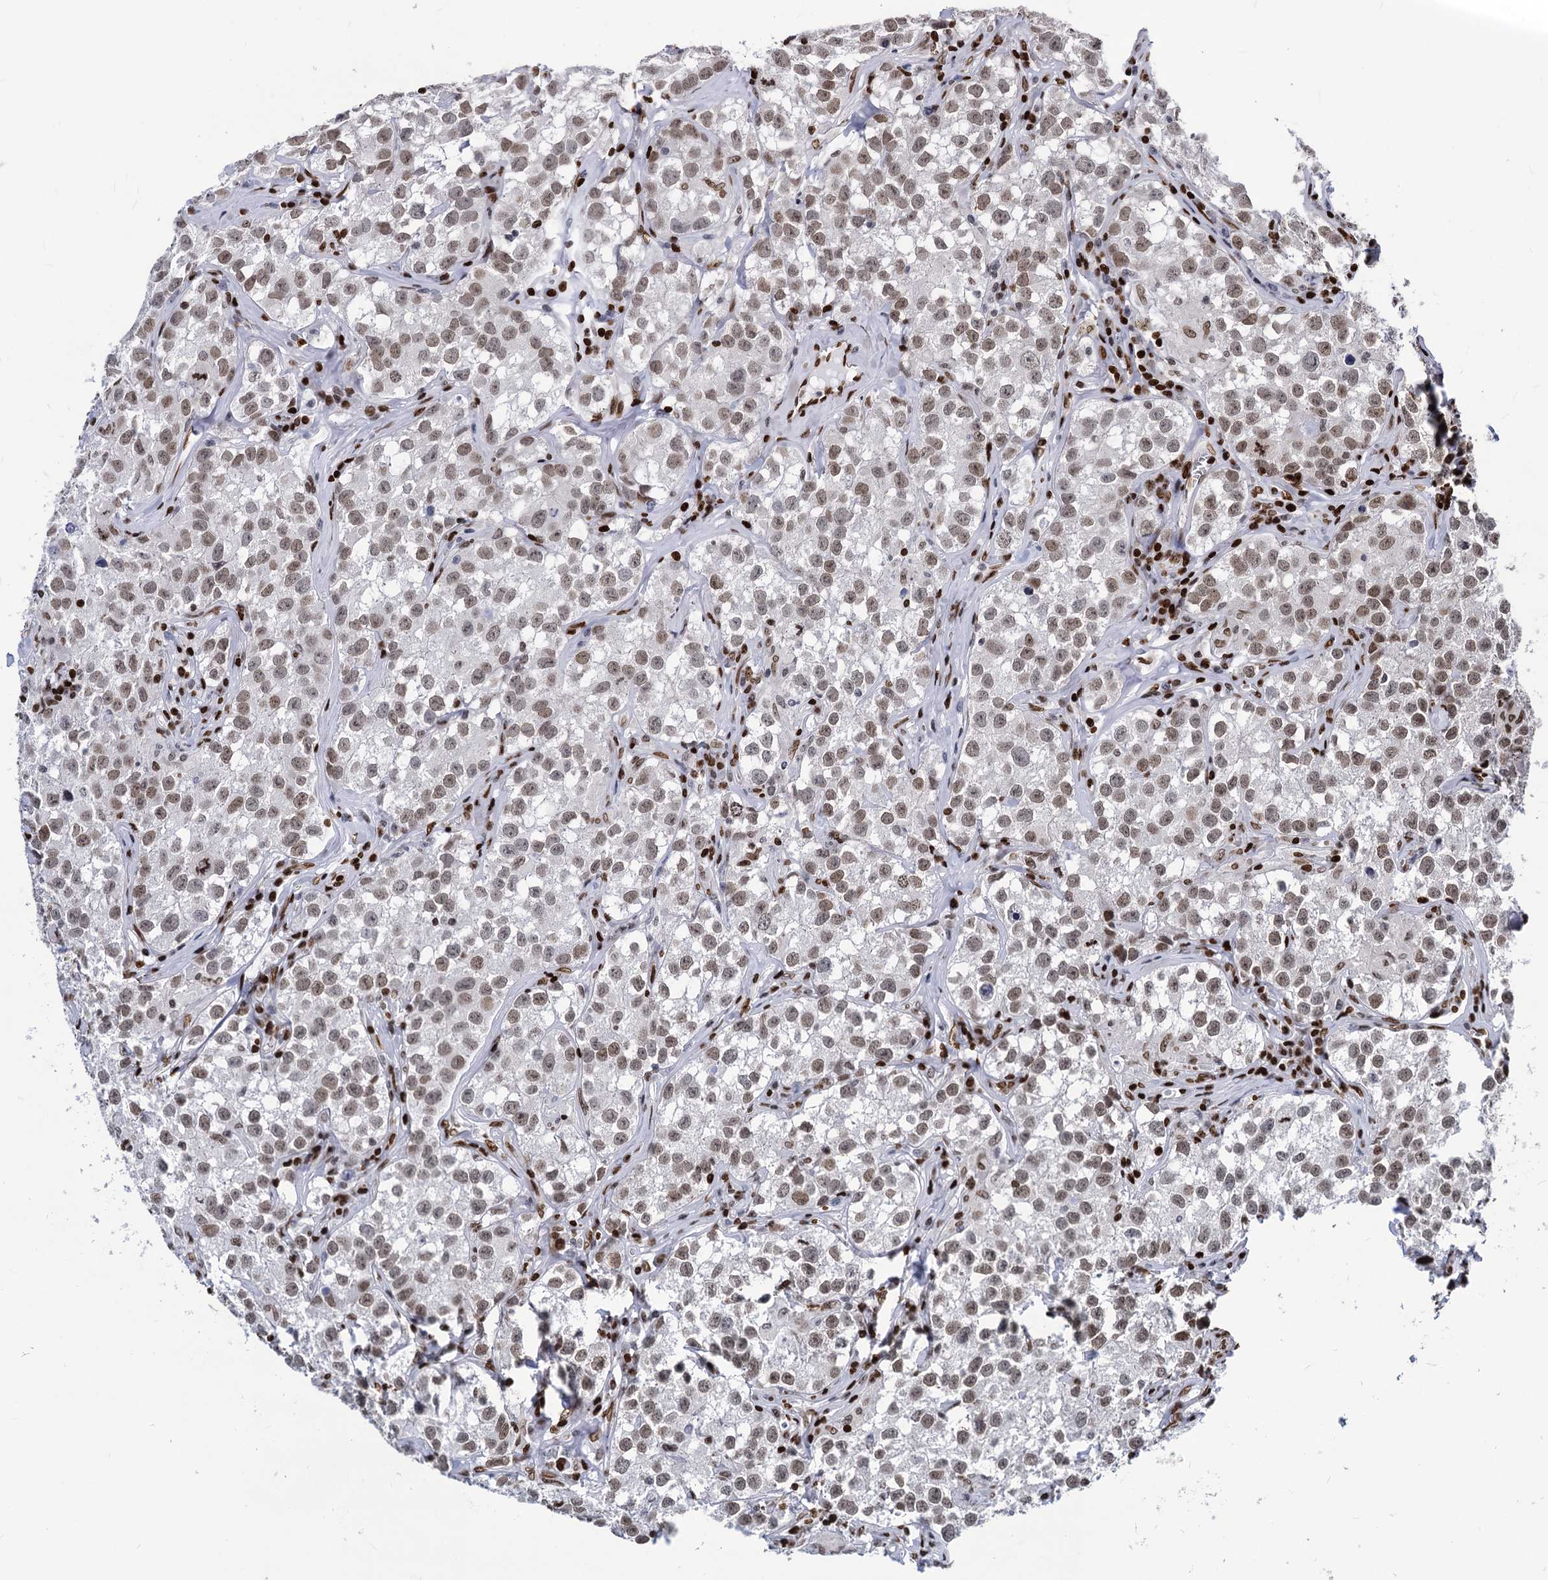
{"staining": {"intensity": "moderate", "quantity": ">75%", "location": "nuclear"}, "tissue": "testis cancer", "cell_type": "Tumor cells", "image_type": "cancer", "snomed": [{"axis": "morphology", "description": "Seminoma, NOS"}, {"axis": "morphology", "description": "Carcinoma, Embryonal, NOS"}, {"axis": "topography", "description": "Testis"}], "caption": "Immunohistochemical staining of human testis cancer demonstrates moderate nuclear protein expression in about >75% of tumor cells.", "gene": "MECP2", "patient": {"sex": "male", "age": 43}}